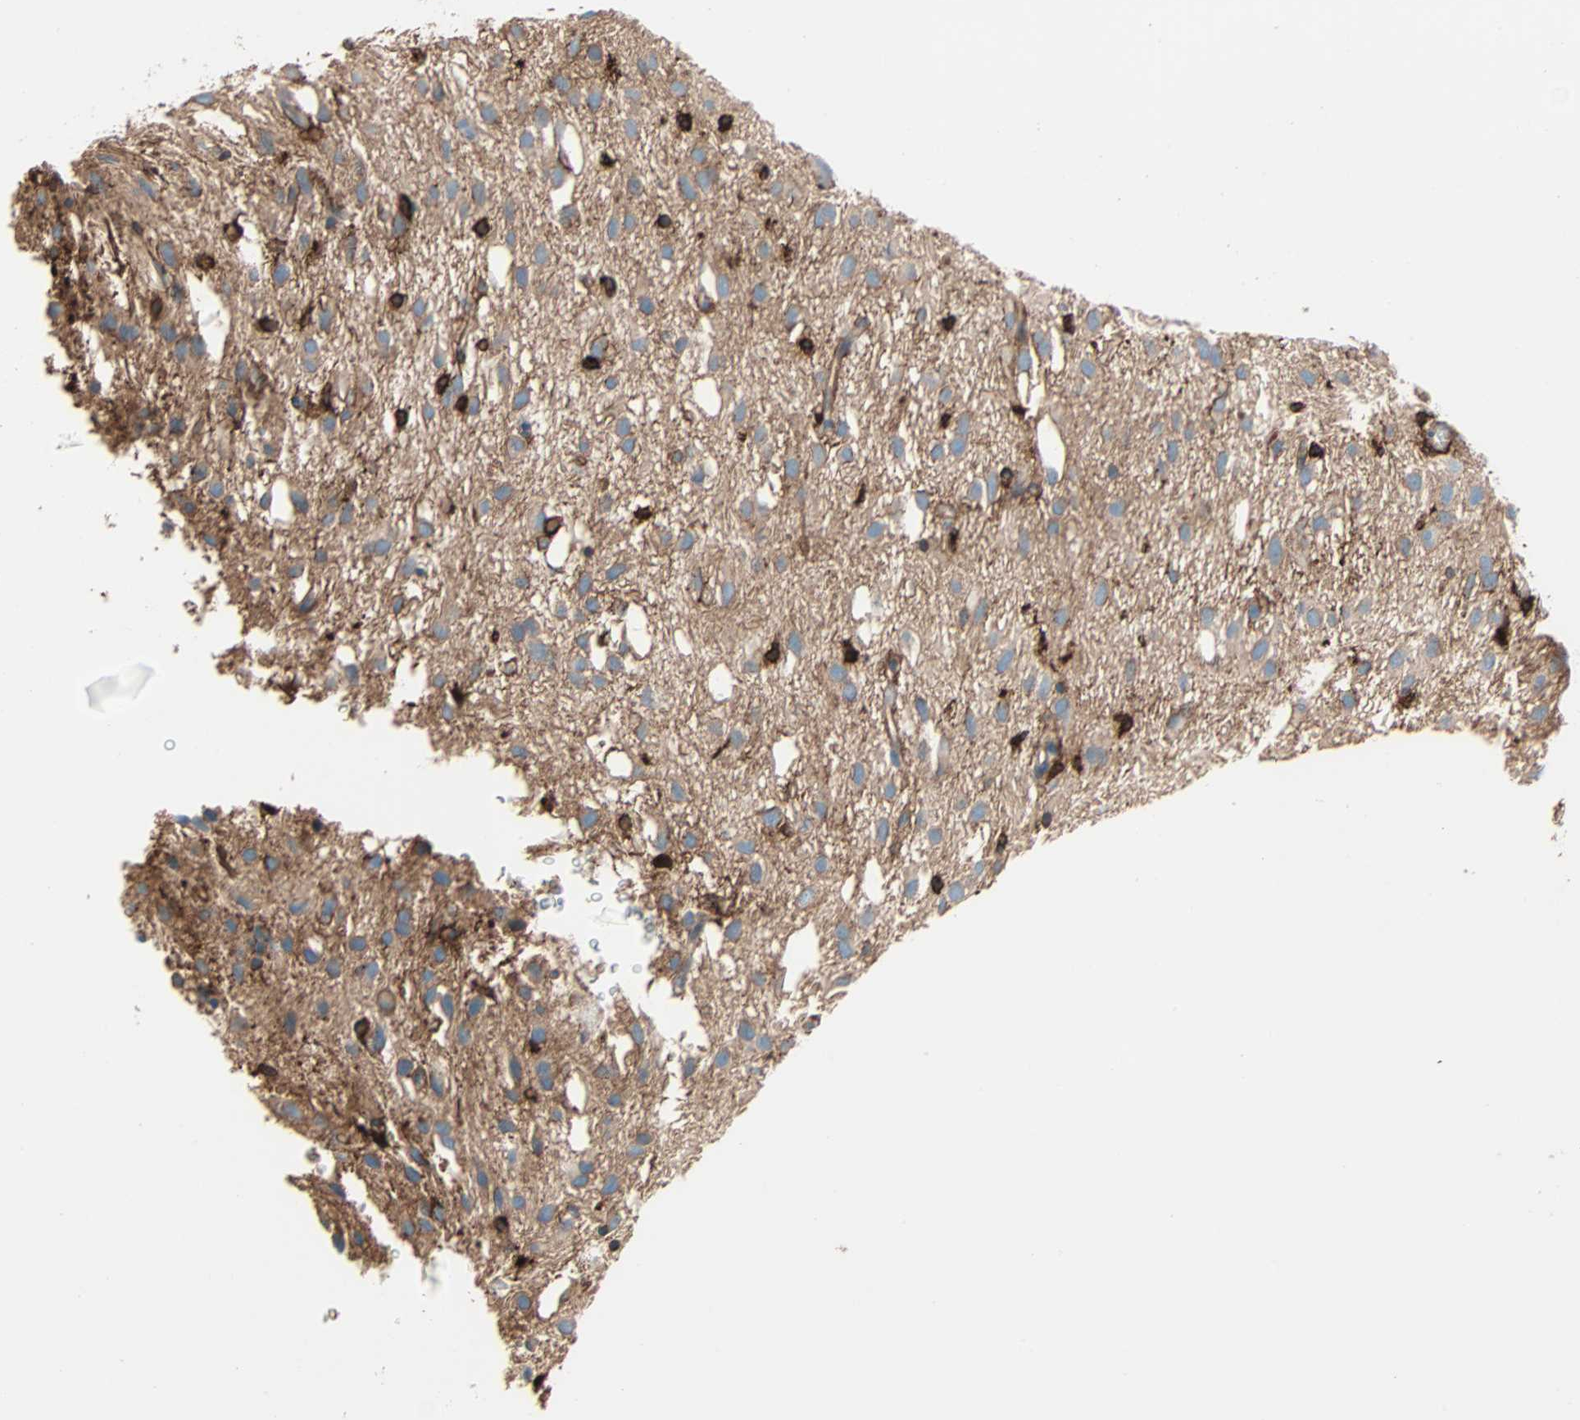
{"staining": {"intensity": "moderate", "quantity": ">75%", "location": "cytoplasmic/membranous"}, "tissue": "glioma", "cell_type": "Tumor cells", "image_type": "cancer", "snomed": [{"axis": "morphology", "description": "Glioma, malignant, Low grade"}, {"axis": "topography", "description": "Brain"}], "caption": "Moderate cytoplasmic/membranous protein positivity is present in approximately >75% of tumor cells in glioma. The protein of interest is stained brown, and the nuclei are stained in blue (DAB (3,3'-diaminobenzidine) IHC with brightfield microscopy, high magnification).", "gene": "EPB41L2", "patient": {"sex": "male", "age": 77}}